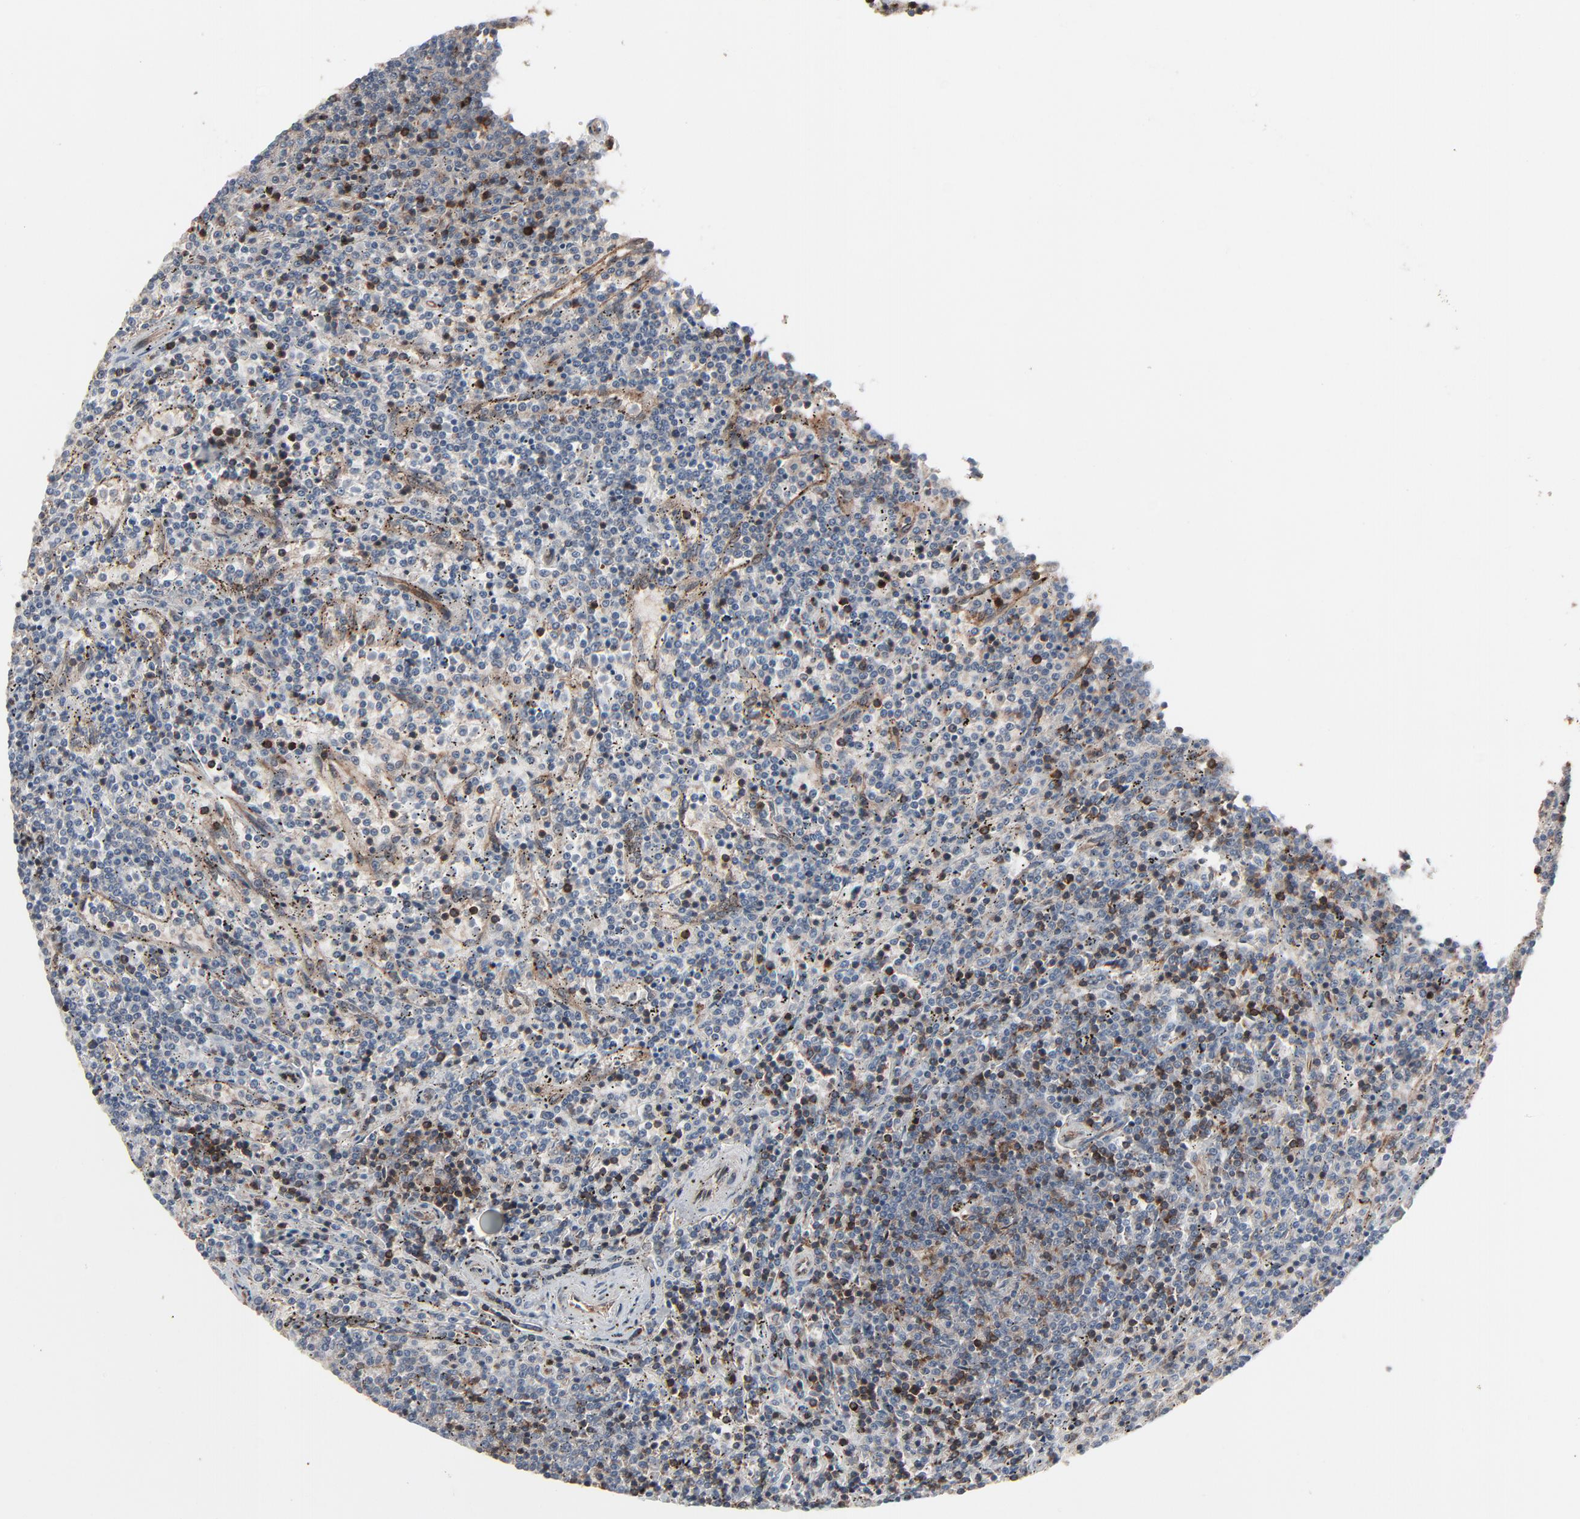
{"staining": {"intensity": "strong", "quantity": "<25%", "location": "cytoplasmic/membranous"}, "tissue": "lymphoma", "cell_type": "Tumor cells", "image_type": "cancer", "snomed": [{"axis": "morphology", "description": "Malignant lymphoma, non-Hodgkin's type, Low grade"}, {"axis": "topography", "description": "Spleen"}], "caption": "Immunohistochemical staining of human low-grade malignant lymphoma, non-Hodgkin's type demonstrates medium levels of strong cytoplasmic/membranous positivity in approximately <25% of tumor cells.", "gene": "OPTN", "patient": {"sex": "female", "age": 50}}